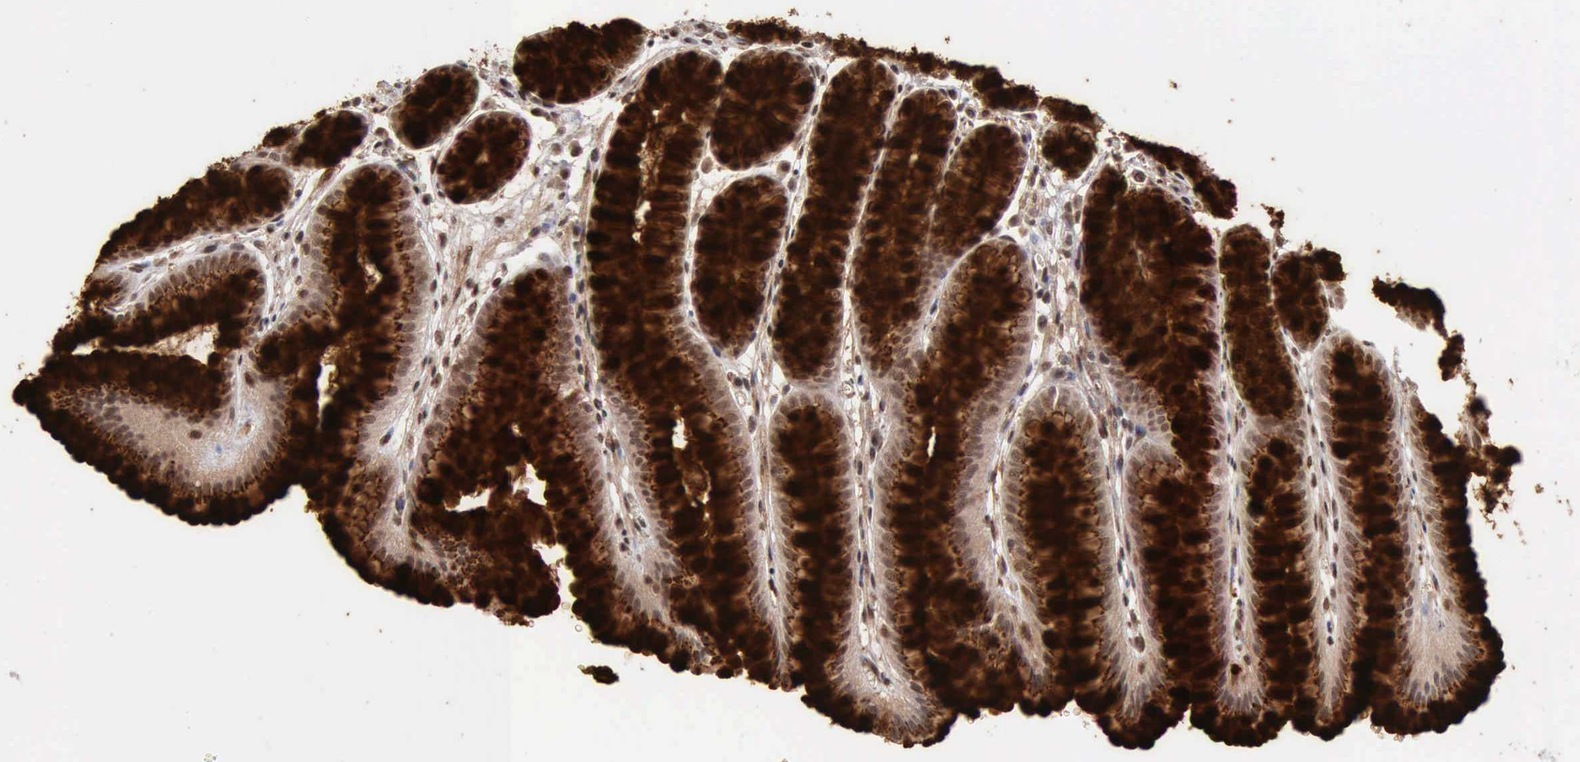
{"staining": {"intensity": "moderate", "quantity": ">75%", "location": "cytoplasmic/membranous,nuclear"}, "tissue": "stomach", "cell_type": "Glandular cells", "image_type": "normal", "snomed": [{"axis": "morphology", "description": "Normal tissue, NOS"}, {"axis": "topography", "description": "Stomach"}], "caption": "This micrograph shows IHC staining of normal human stomach, with medium moderate cytoplasmic/membranous,nuclear expression in approximately >75% of glandular cells.", "gene": "CDKN2A", "patient": {"sex": "male", "age": 42}}